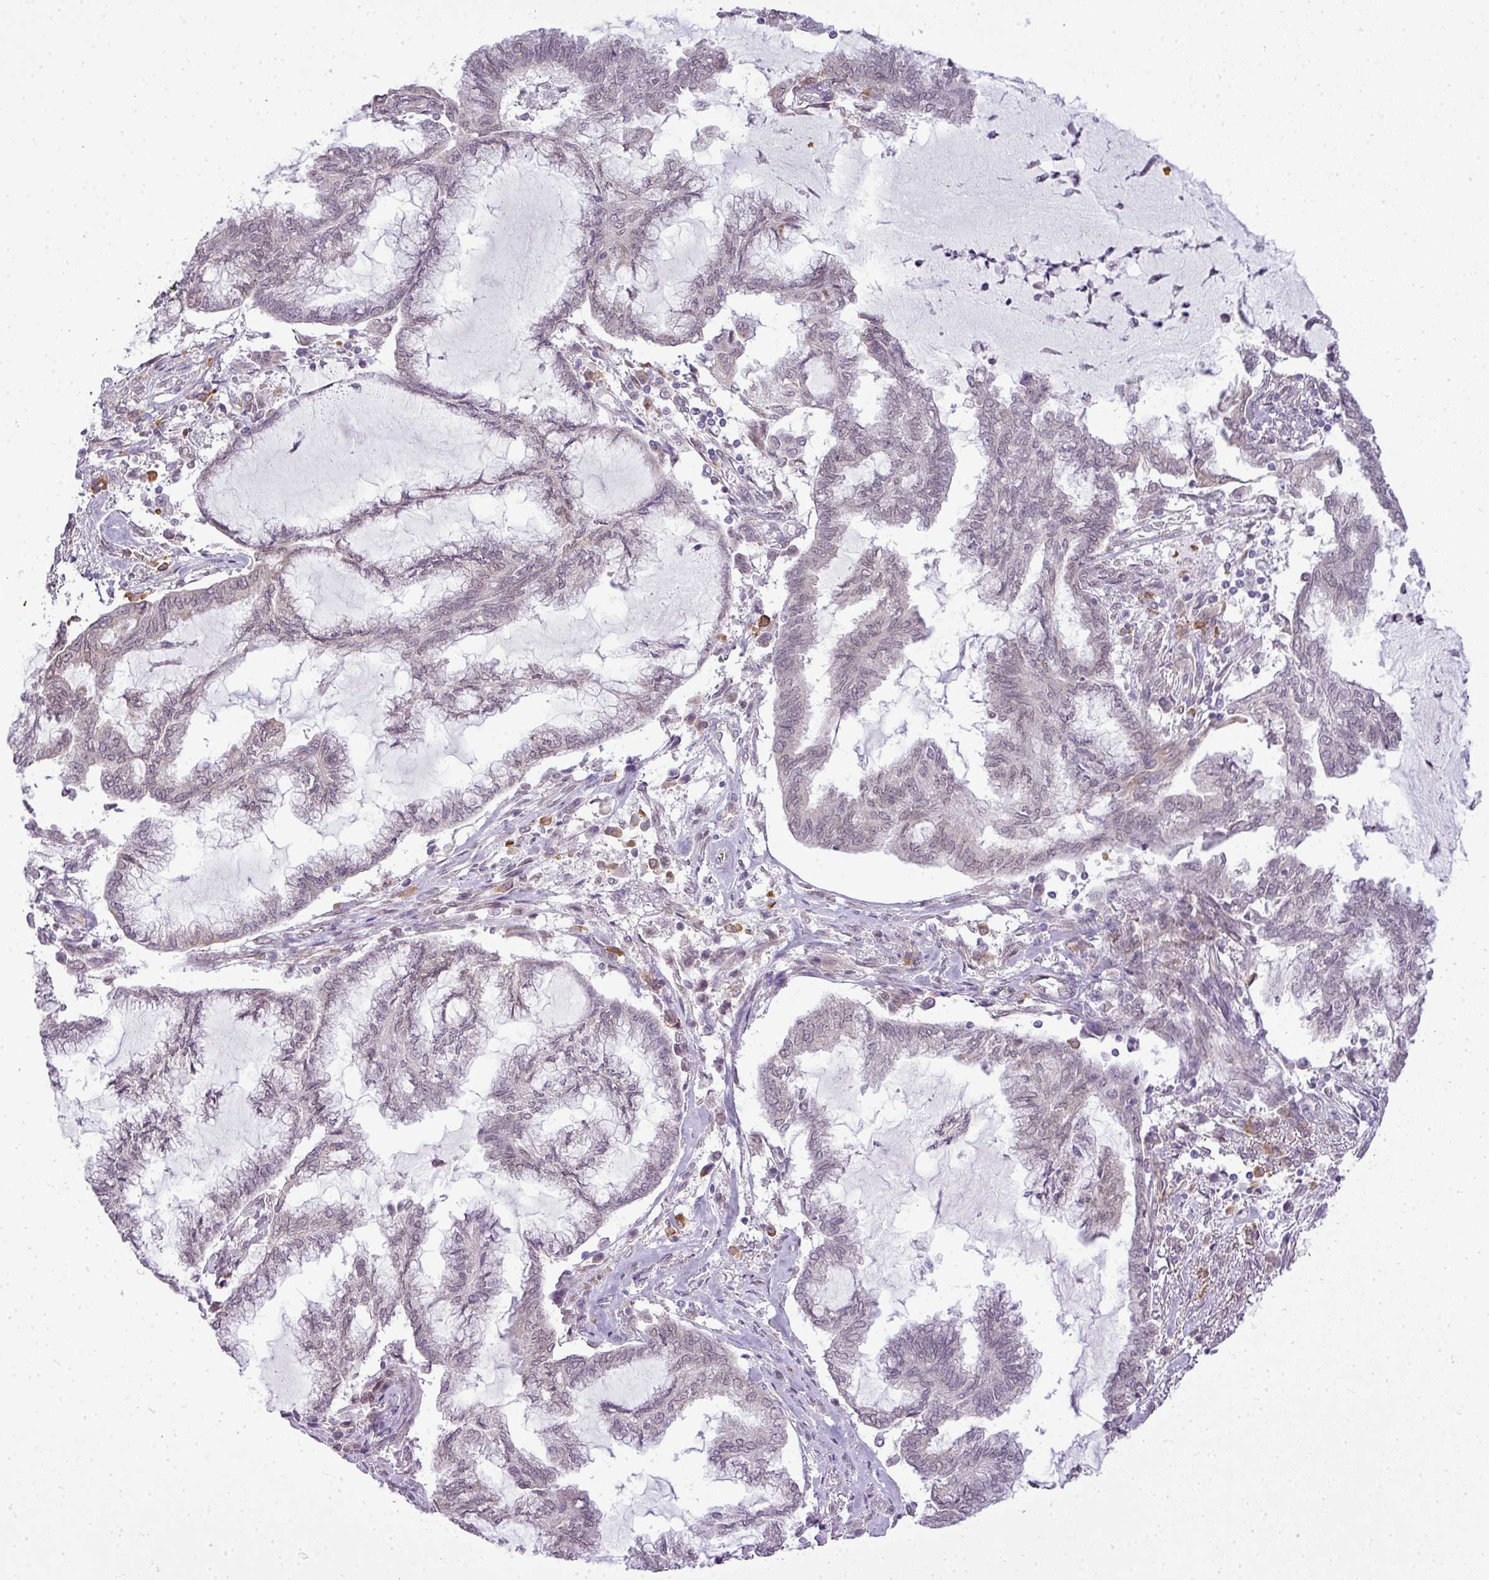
{"staining": {"intensity": "negative", "quantity": "none", "location": "none"}, "tissue": "endometrial cancer", "cell_type": "Tumor cells", "image_type": "cancer", "snomed": [{"axis": "morphology", "description": "Adenocarcinoma, NOS"}, {"axis": "topography", "description": "Endometrium"}], "caption": "The histopathology image displays no significant expression in tumor cells of endometrial cancer (adenocarcinoma). The staining was performed using DAB (3,3'-diaminobenzidine) to visualize the protein expression in brown, while the nuclei were stained in blue with hematoxylin (Magnification: 20x).", "gene": "COX18", "patient": {"sex": "female", "age": 86}}